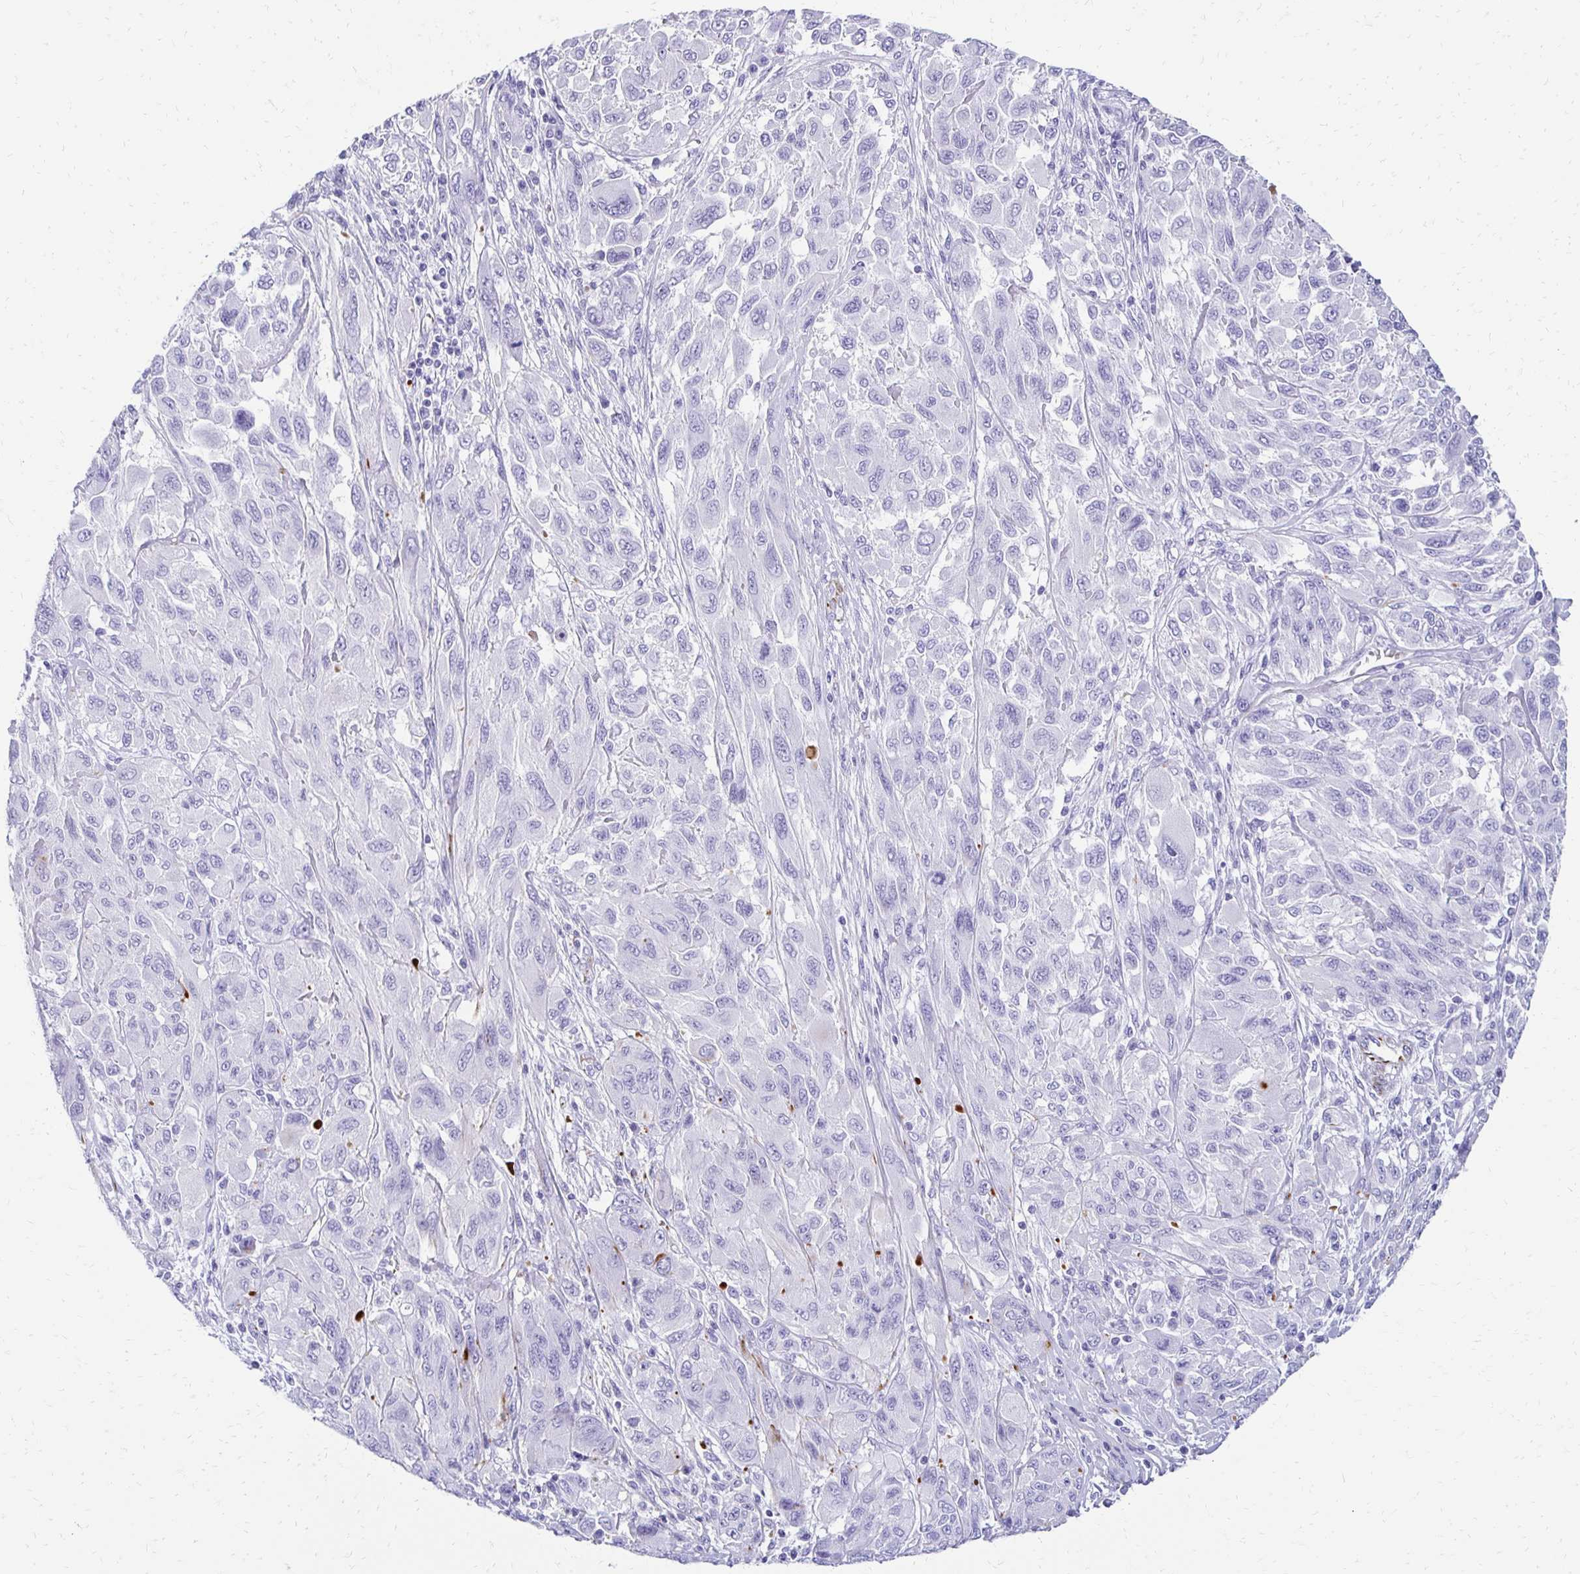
{"staining": {"intensity": "negative", "quantity": "none", "location": "none"}, "tissue": "melanoma", "cell_type": "Tumor cells", "image_type": "cancer", "snomed": [{"axis": "morphology", "description": "Malignant melanoma, NOS"}, {"axis": "topography", "description": "Skin"}], "caption": "This is a micrograph of immunohistochemistry (IHC) staining of melanoma, which shows no expression in tumor cells.", "gene": "TMEM54", "patient": {"sex": "female", "age": 91}}